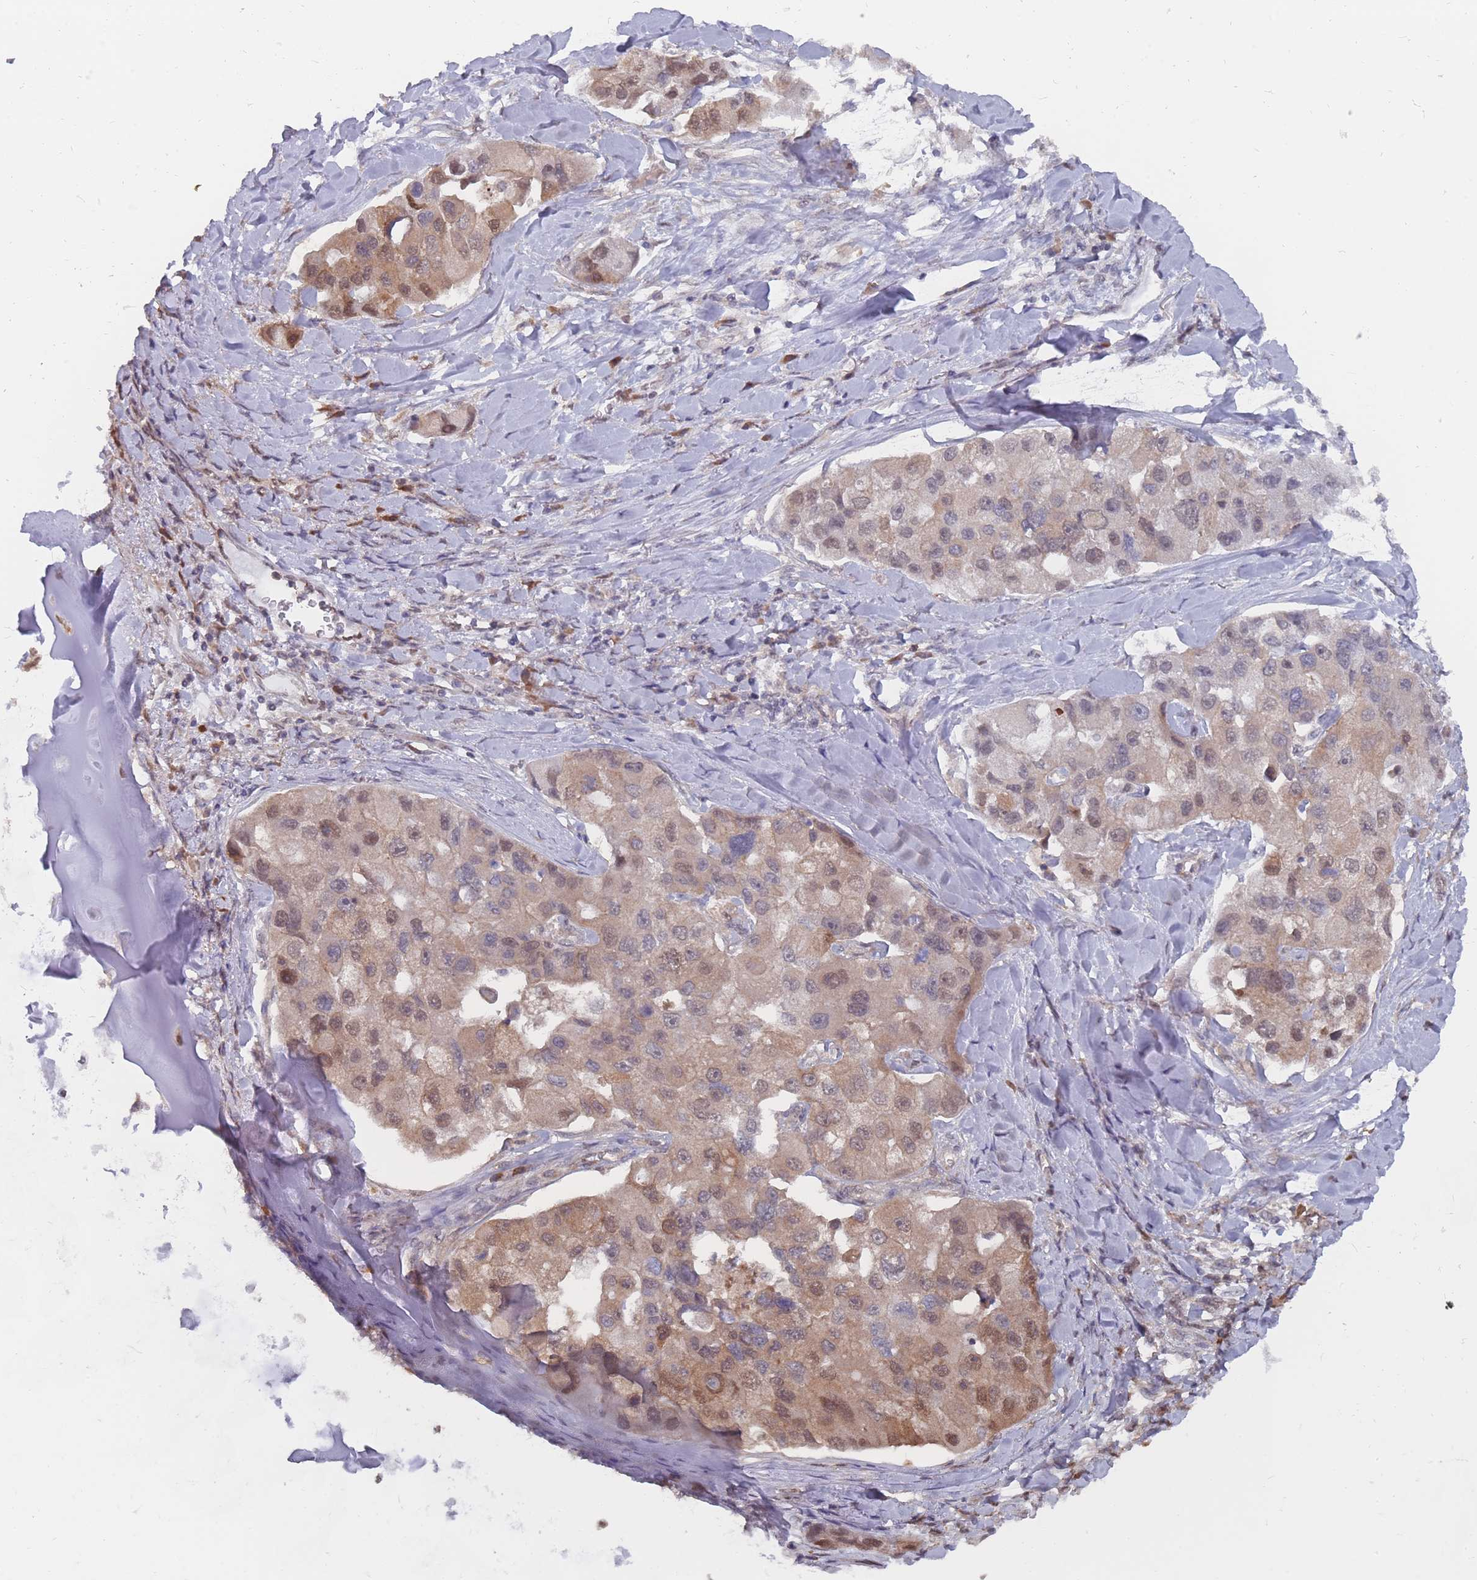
{"staining": {"intensity": "moderate", "quantity": "25%-75%", "location": "cytoplasmic/membranous,nuclear"}, "tissue": "lung cancer", "cell_type": "Tumor cells", "image_type": "cancer", "snomed": [{"axis": "morphology", "description": "Adenocarcinoma, NOS"}, {"axis": "topography", "description": "Lung"}], "caption": "A brown stain highlights moderate cytoplasmic/membranous and nuclear expression of a protein in lung cancer (adenocarcinoma) tumor cells.", "gene": "NKD1", "patient": {"sex": "female", "age": 54}}